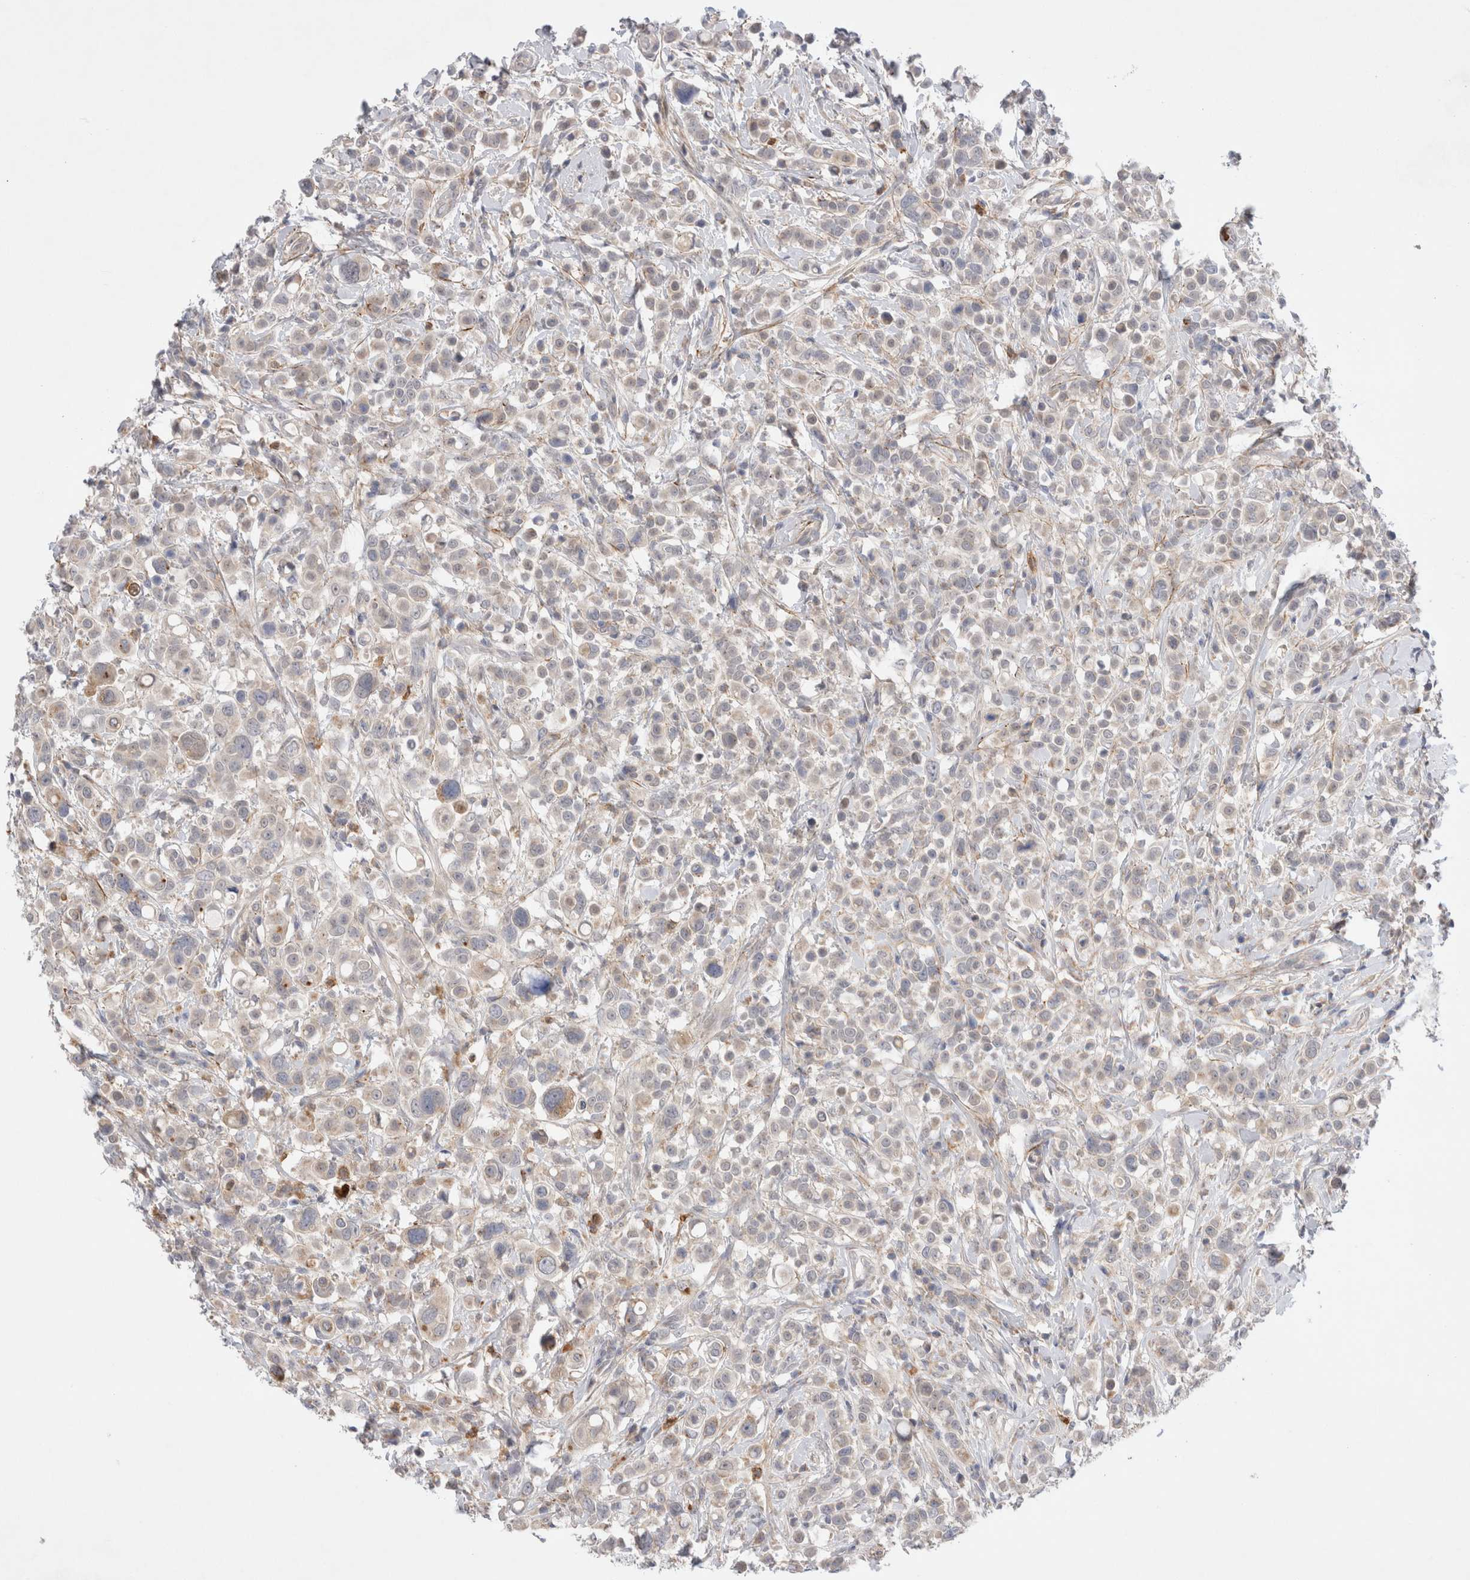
{"staining": {"intensity": "weak", "quantity": "<25%", "location": "cytoplasmic/membranous"}, "tissue": "breast cancer", "cell_type": "Tumor cells", "image_type": "cancer", "snomed": [{"axis": "morphology", "description": "Duct carcinoma"}, {"axis": "topography", "description": "Breast"}], "caption": "An IHC histopathology image of breast cancer (invasive ductal carcinoma) is shown. There is no staining in tumor cells of breast cancer (invasive ductal carcinoma). (DAB (3,3'-diaminobenzidine) IHC, high magnification).", "gene": "GSDMB", "patient": {"sex": "female", "age": 27}}